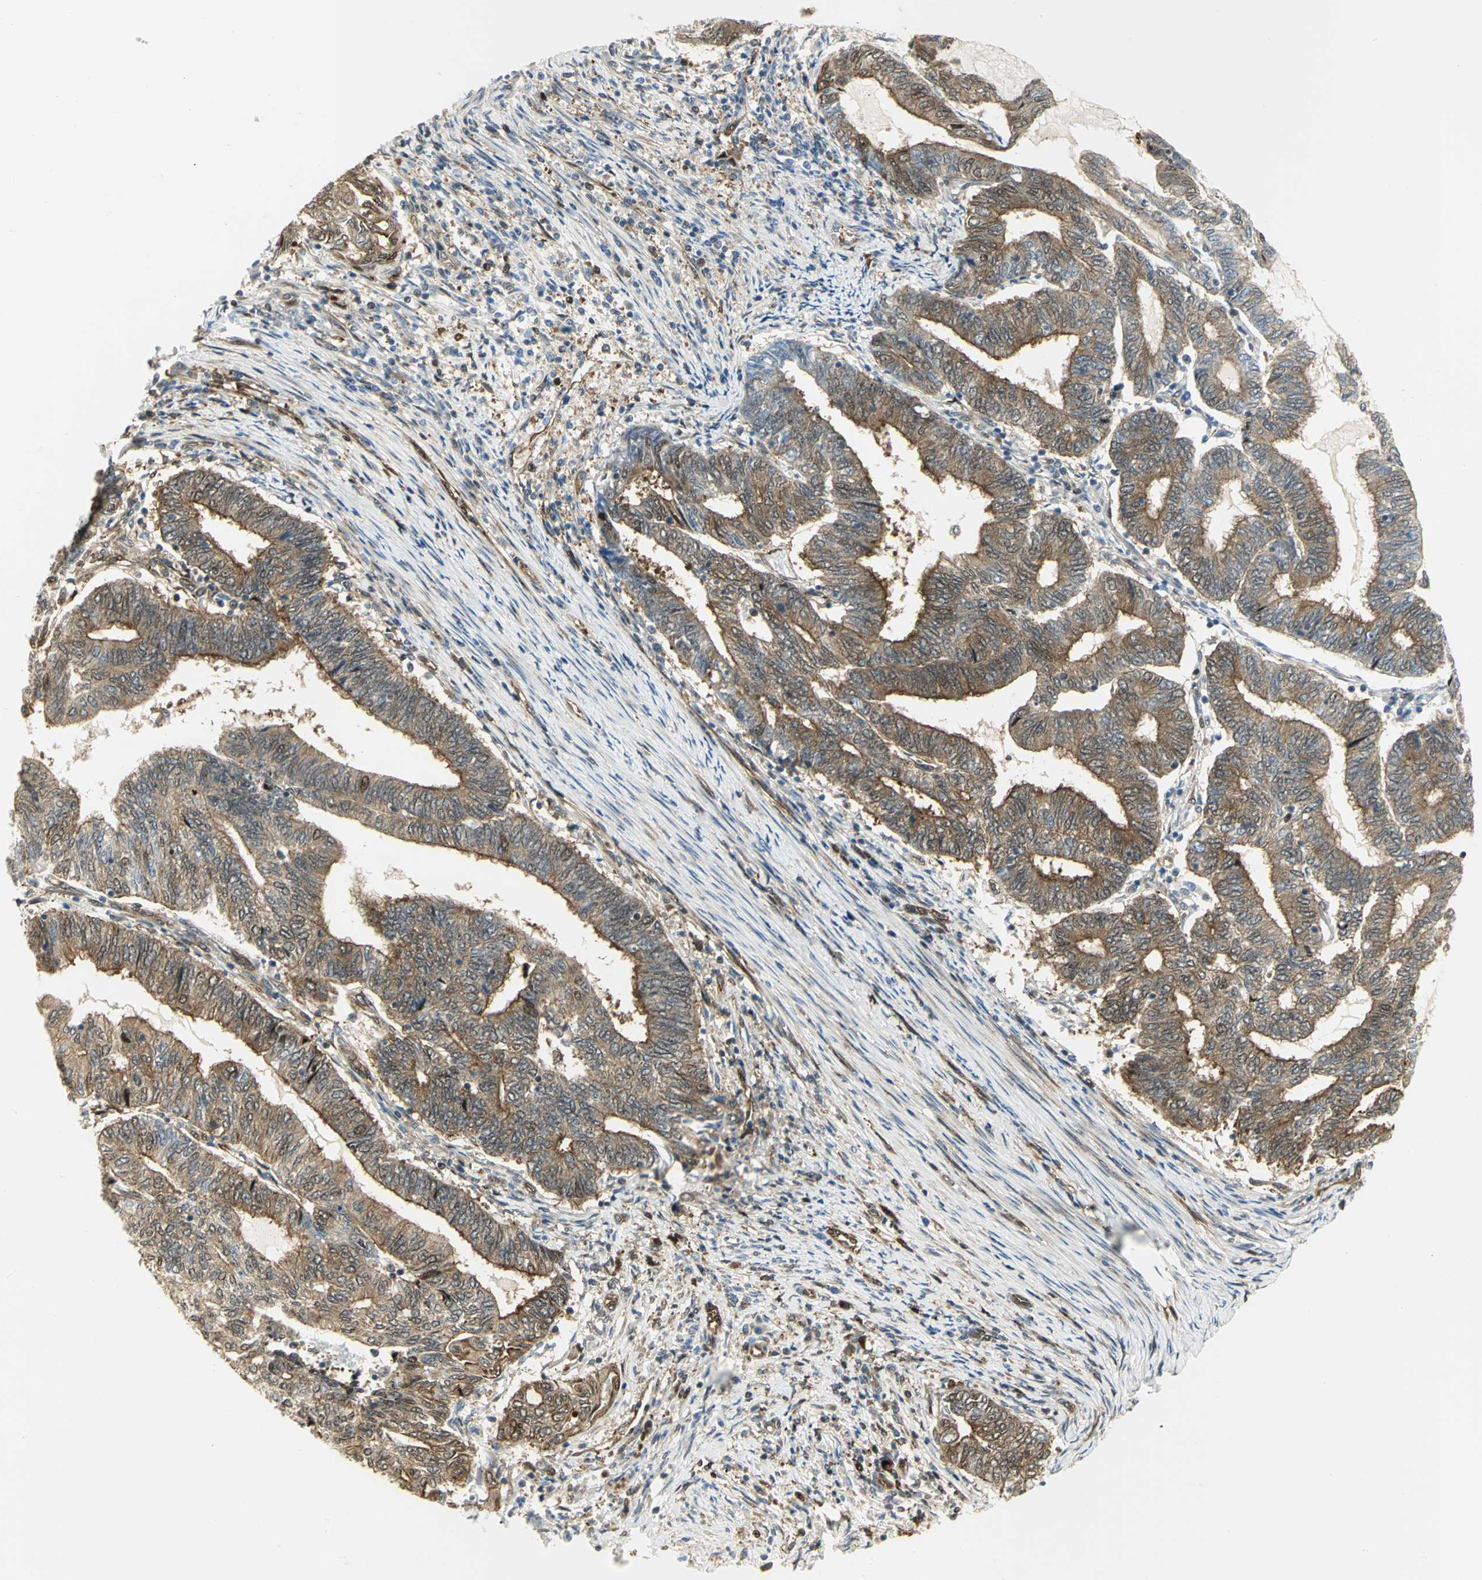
{"staining": {"intensity": "moderate", "quantity": ">75%", "location": "cytoplasmic/membranous"}, "tissue": "endometrial cancer", "cell_type": "Tumor cells", "image_type": "cancer", "snomed": [{"axis": "morphology", "description": "Adenocarcinoma, NOS"}, {"axis": "topography", "description": "Uterus"}, {"axis": "topography", "description": "Endometrium"}], "caption": "Endometrial cancer (adenocarcinoma) tissue demonstrates moderate cytoplasmic/membranous staining in about >75% of tumor cells", "gene": "EEA1", "patient": {"sex": "female", "age": 70}}